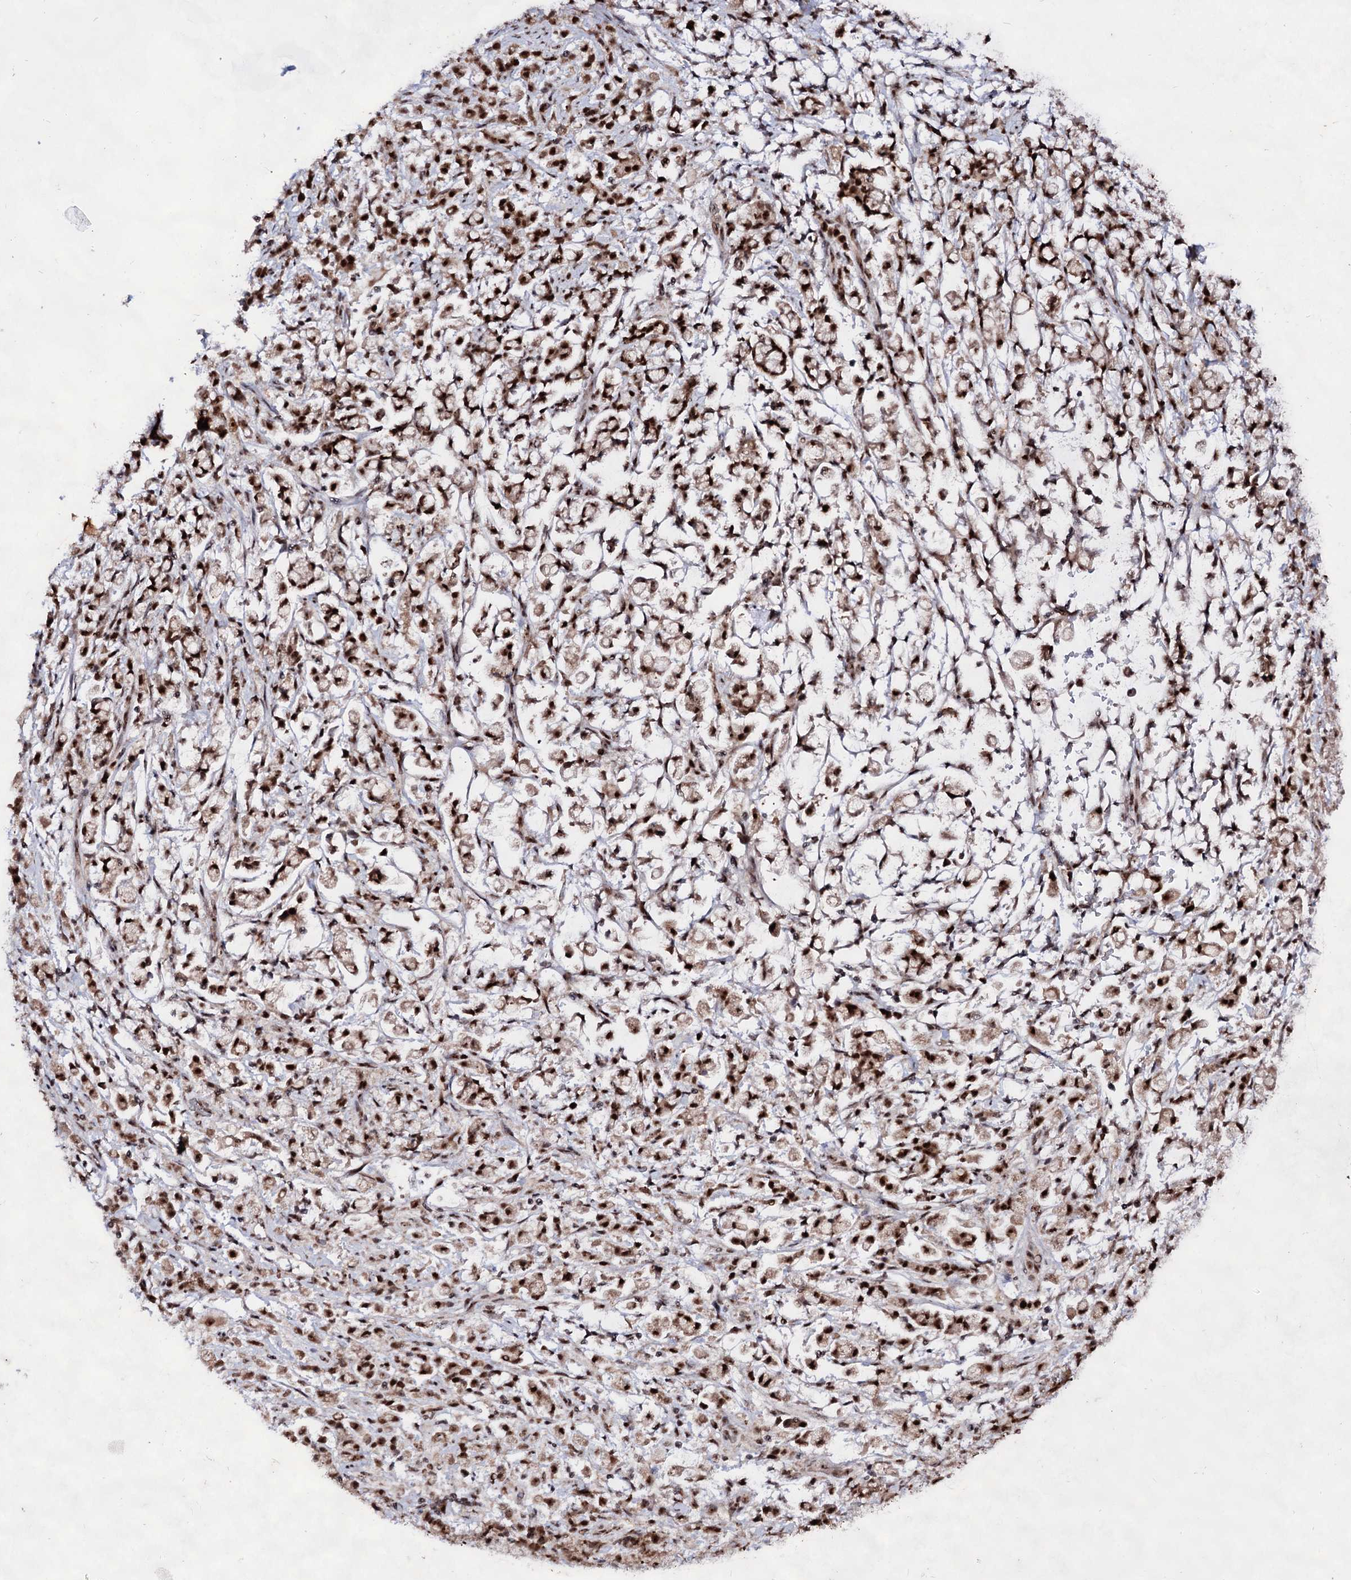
{"staining": {"intensity": "strong", "quantity": ">75%", "location": "nuclear"}, "tissue": "stomach cancer", "cell_type": "Tumor cells", "image_type": "cancer", "snomed": [{"axis": "morphology", "description": "Adenocarcinoma, NOS"}, {"axis": "topography", "description": "Stomach"}], "caption": "Human stomach cancer (adenocarcinoma) stained with a brown dye shows strong nuclear positive staining in approximately >75% of tumor cells.", "gene": "EXOSC10", "patient": {"sex": "female", "age": 60}}